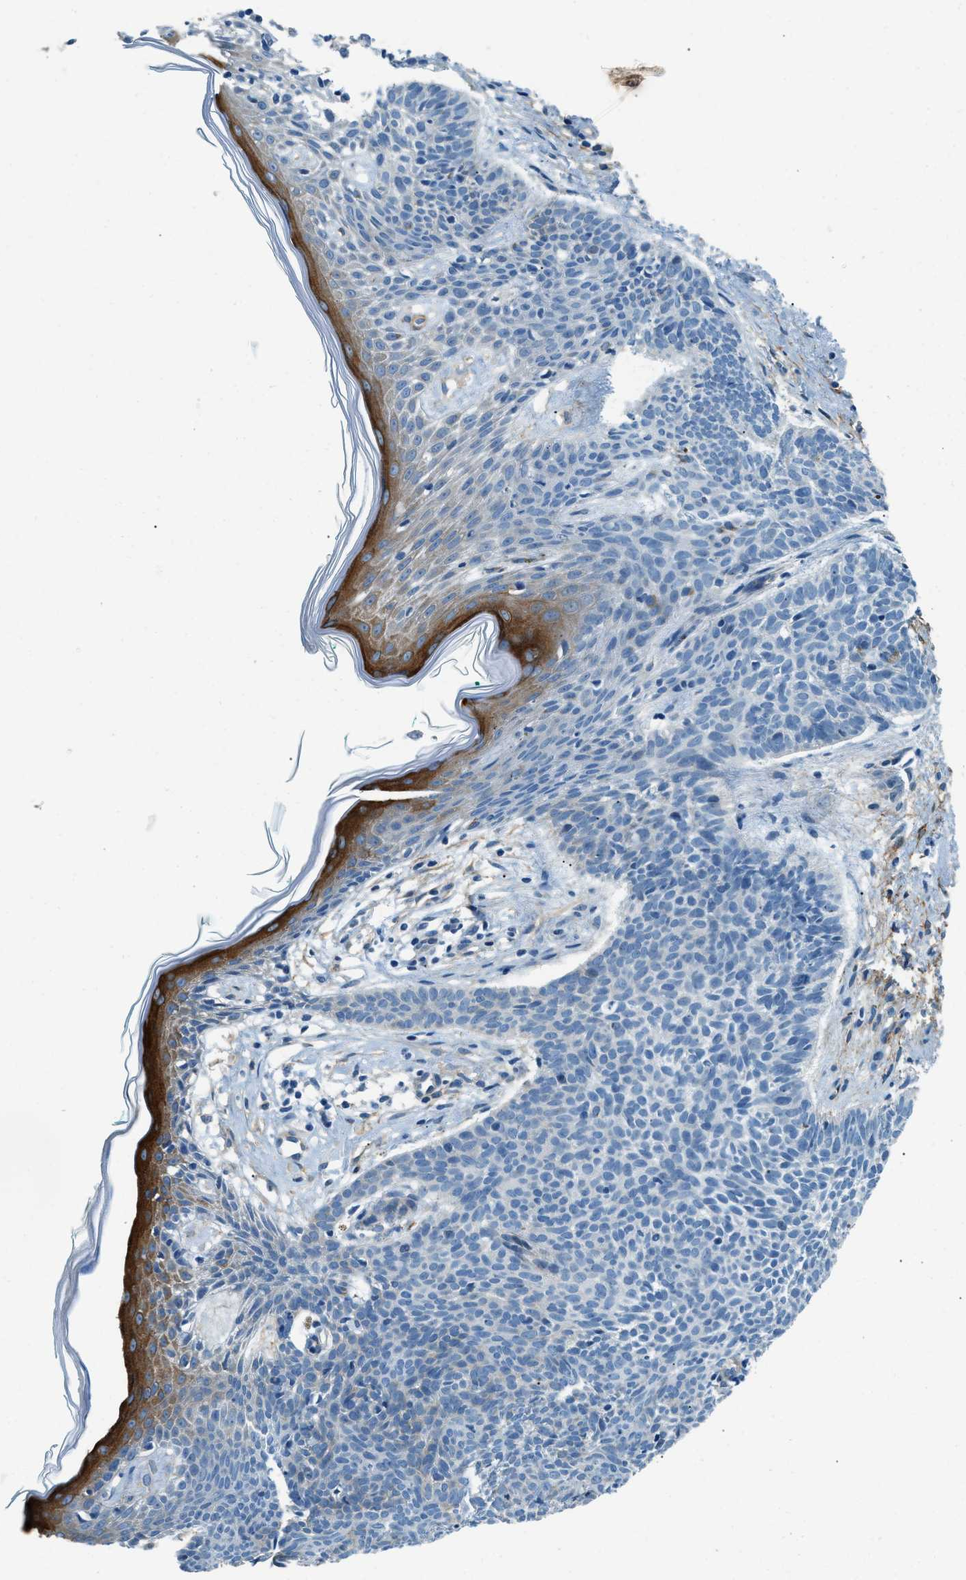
{"staining": {"intensity": "negative", "quantity": "none", "location": "none"}, "tissue": "skin cancer", "cell_type": "Tumor cells", "image_type": "cancer", "snomed": [{"axis": "morphology", "description": "Basal cell carcinoma"}, {"axis": "topography", "description": "Skin"}], "caption": "Tumor cells show no significant positivity in skin cancer (basal cell carcinoma). (Stains: DAB IHC with hematoxylin counter stain, Microscopy: brightfield microscopy at high magnification).", "gene": "ZNF367", "patient": {"sex": "male", "age": 60}}